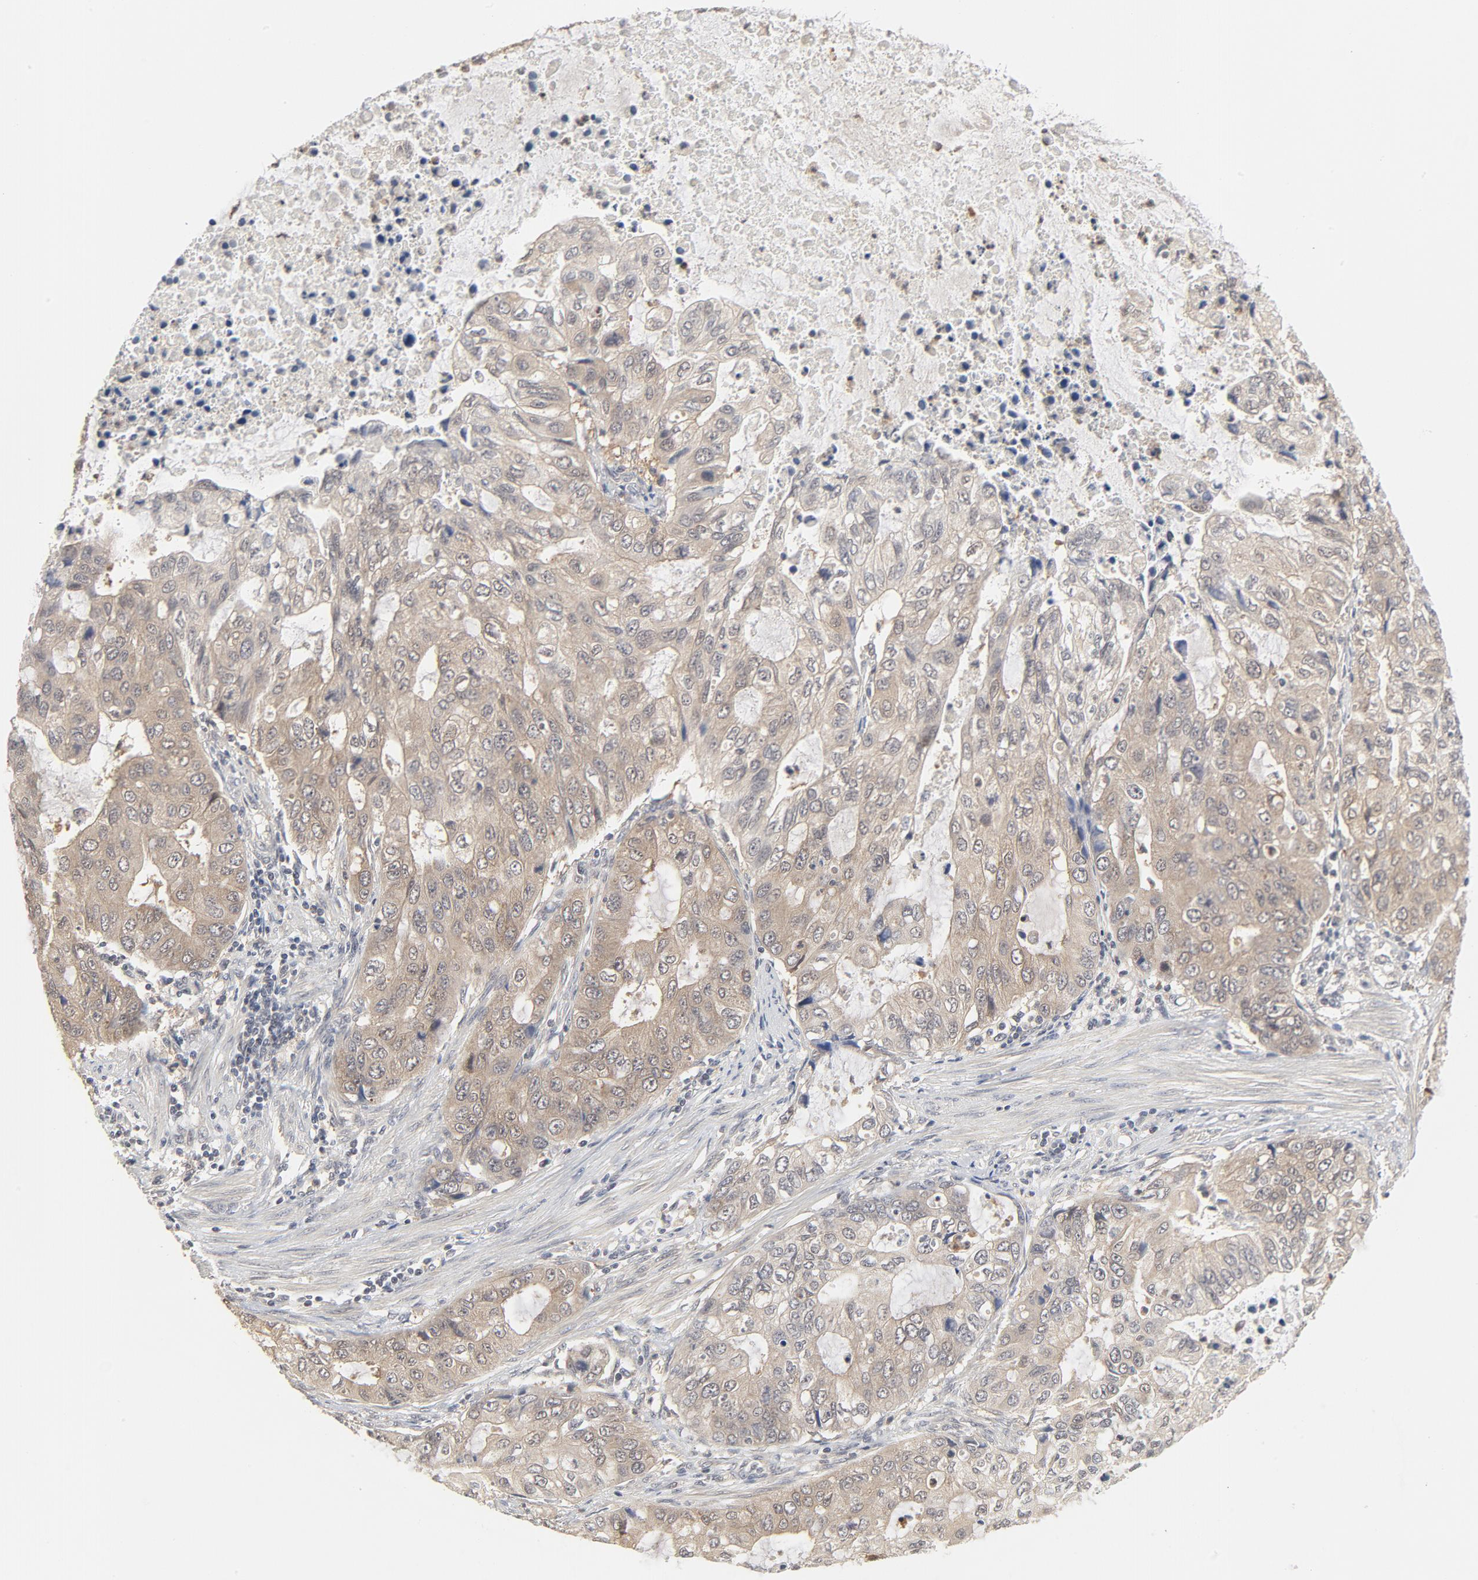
{"staining": {"intensity": "weak", "quantity": ">75%", "location": "cytoplasmic/membranous,nuclear"}, "tissue": "stomach cancer", "cell_type": "Tumor cells", "image_type": "cancer", "snomed": [{"axis": "morphology", "description": "Adenocarcinoma, NOS"}, {"axis": "topography", "description": "Stomach, upper"}], "caption": "Human adenocarcinoma (stomach) stained with a brown dye displays weak cytoplasmic/membranous and nuclear positive staining in approximately >75% of tumor cells.", "gene": "NEDD8", "patient": {"sex": "female", "age": 52}}